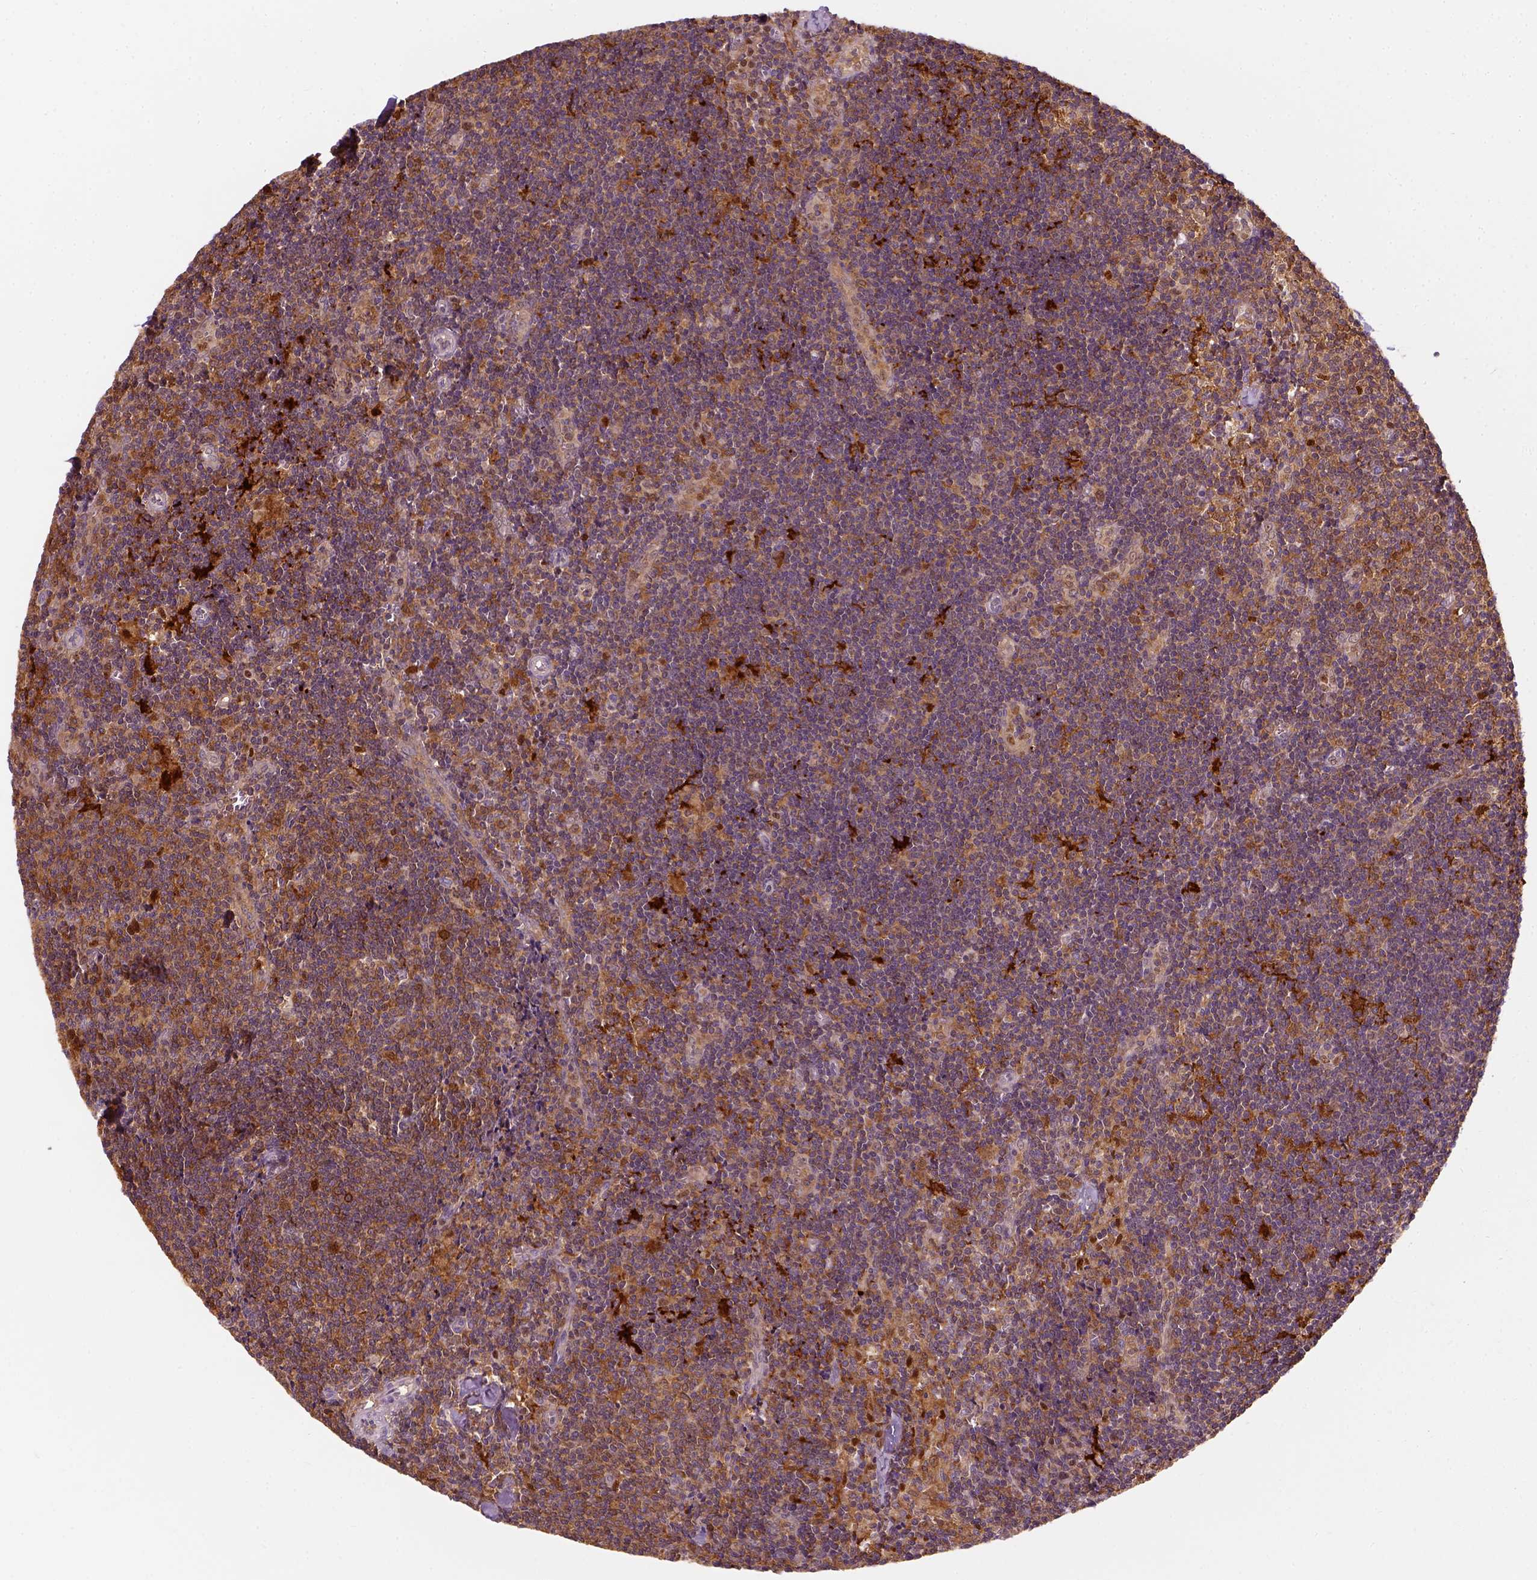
{"staining": {"intensity": "strong", "quantity": ">75%", "location": "cytoplasmic/membranous,nuclear"}, "tissue": "lymph node", "cell_type": "Non-germinal center cells", "image_type": "normal", "snomed": [{"axis": "morphology", "description": "Normal tissue, NOS"}, {"axis": "topography", "description": "Lymph node"}], "caption": "The image exhibits immunohistochemical staining of unremarkable lymph node. There is strong cytoplasmic/membranous,nuclear staining is identified in about >75% of non-germinal center cells. (Brightfield microscopy of DAB IHC at high magnification).", "gene": "SQSTM1", "patient": {"sex": "female", "age": 52}}